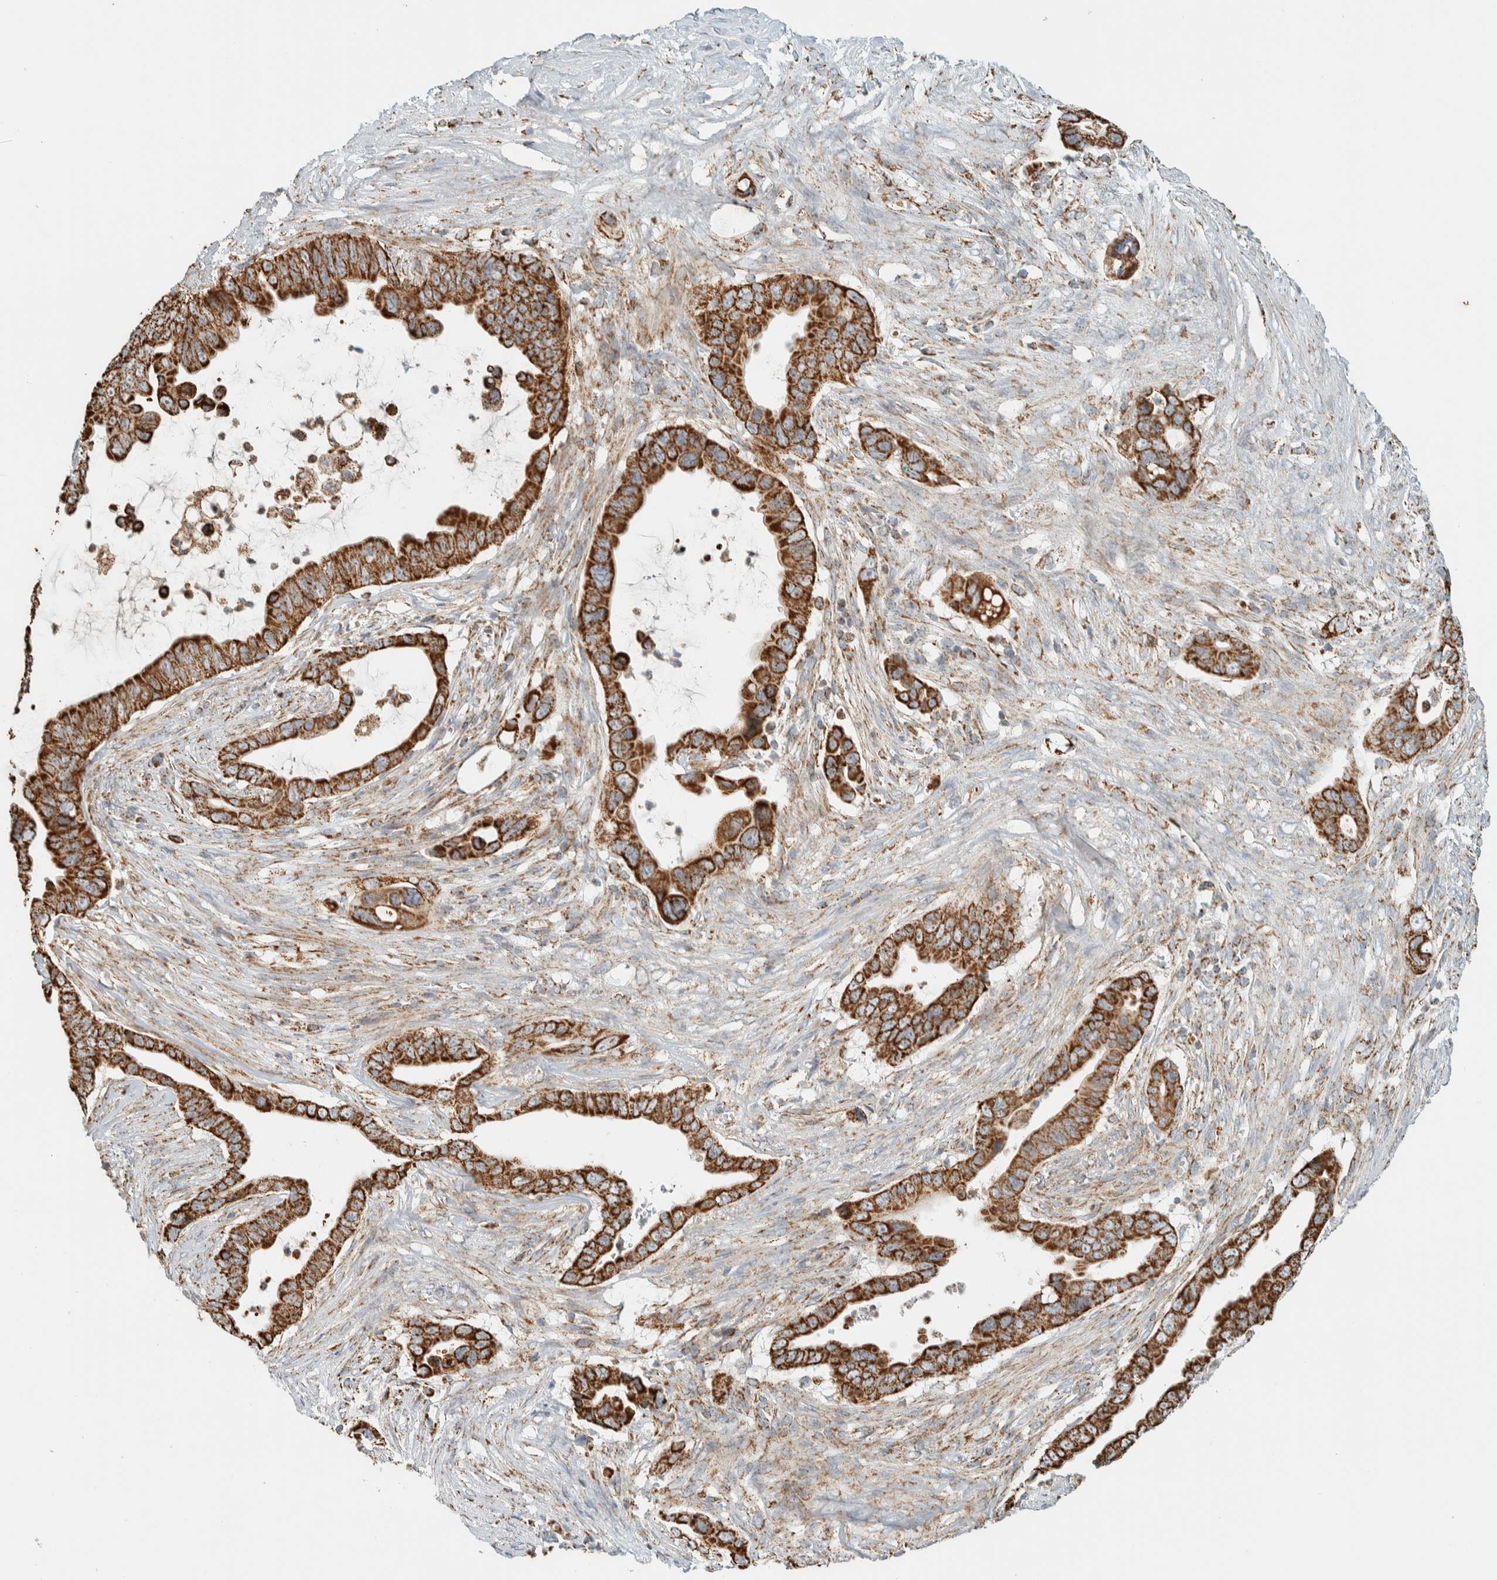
{"staining": {"intensity": "strong", "quantity": ">75%", "location": "cytoplasmic/membranous"}, "tissue": "pancreatic cancer", "cell_type": "Tumor cells", "image_type": "cancer", "snomed": [{"axis": "morphology", "description": "Adenocarcinoma, NOS"}, {"axis": "topography", "description": "Pancreas"}], "caption": "DAB immunohistochemical staining of human pancreatic cancer demonstrates strong cytoplasmic/membranous protein staining in approximately >75% of tumor cells. (brown staining indicates protein expression, while blue staining denotes nuclei).", "gene": "ZNF454", "patient": {"sex": "female", "age": 72}}